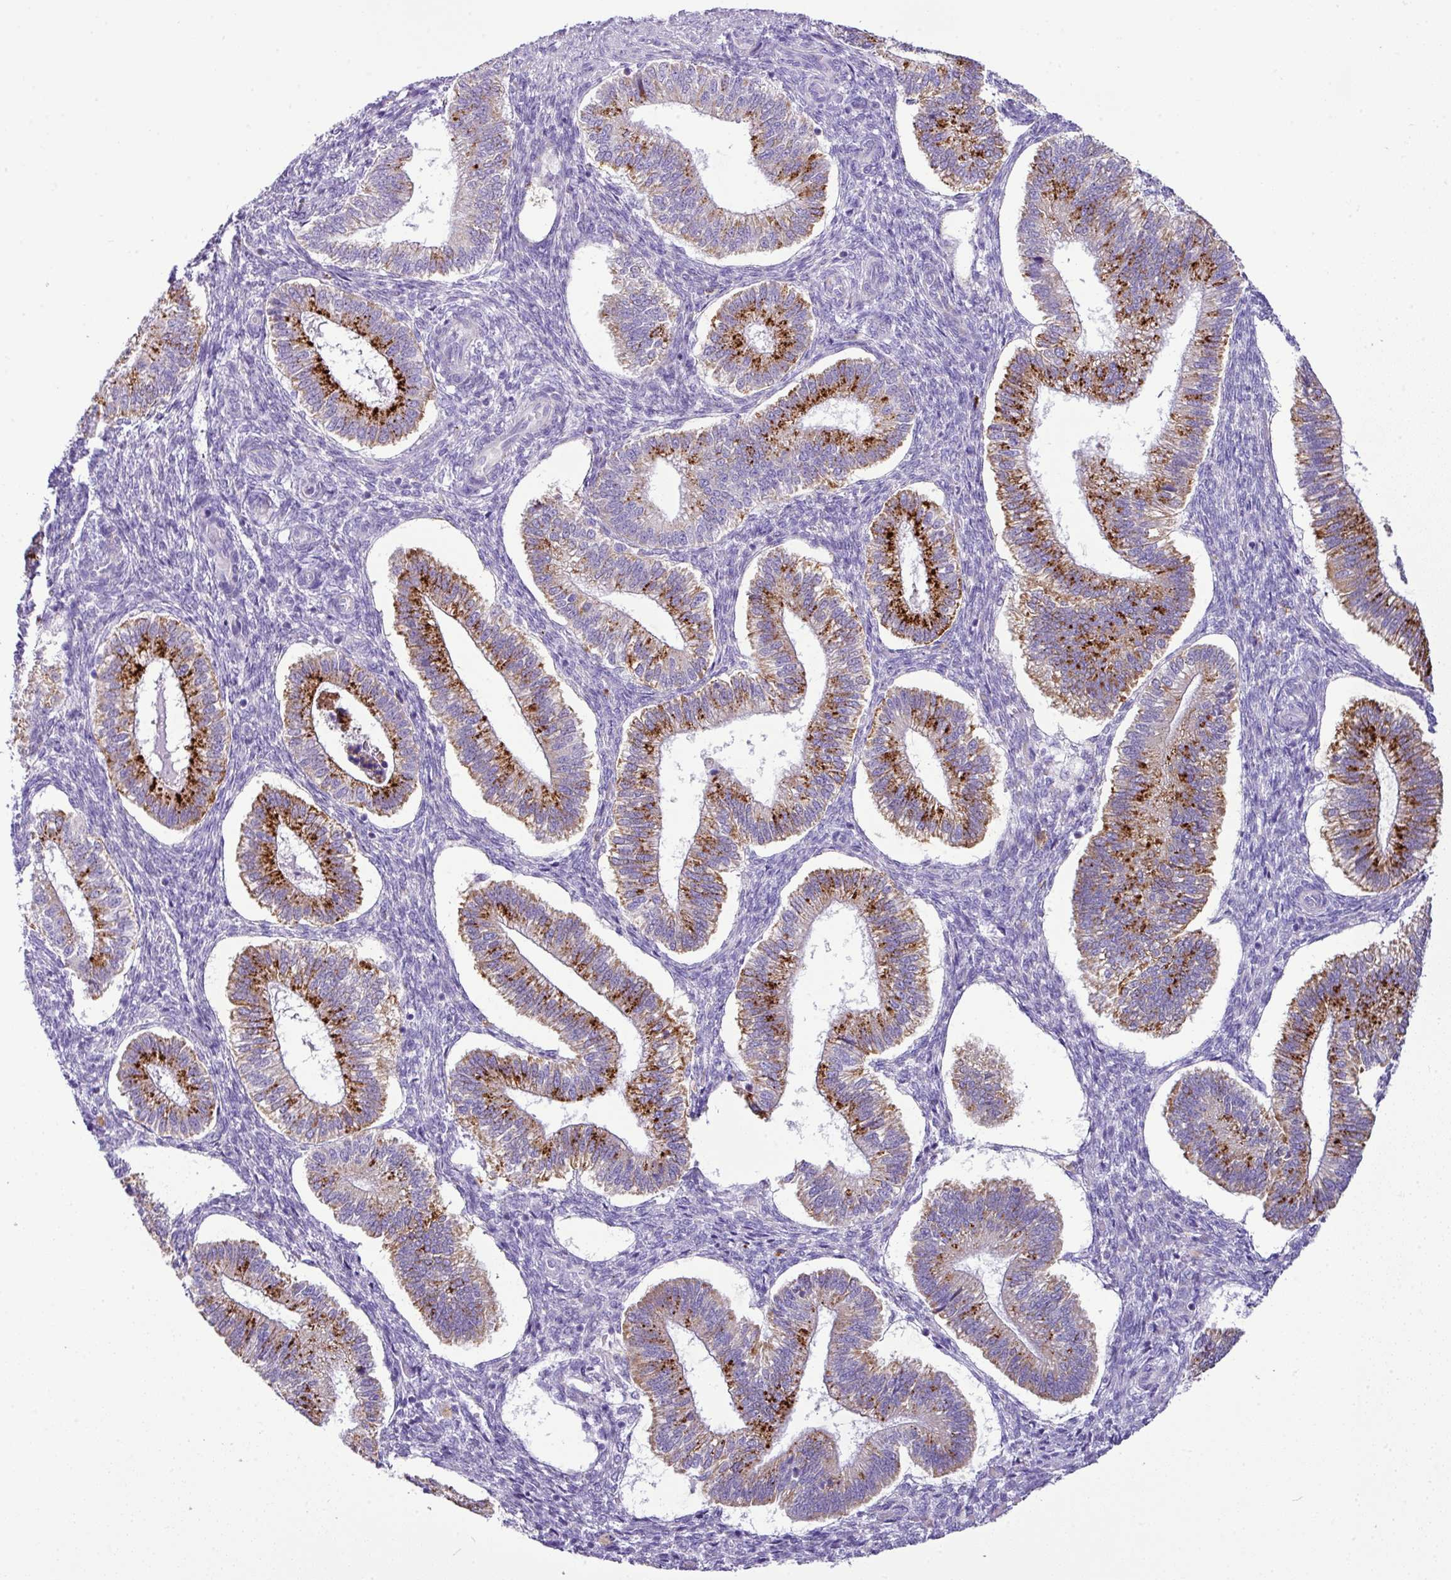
{"staining": {"intensity": "negative", "quantity": "none", "location": "none"}, "tissue": "endometrium", "cell_type": "Cells in endometrial stroma", "image_type": "normal", "snomed": [{"axis": "morphology", "description": "Normal tissue, NOS"}, {"axis": "topography", "description": "Endometrium"}], "caption": "Immunohistochemistry (IHC) photomicrograph of unremarkable endometrium stained for a protein (brown), which displays no expression in cells in endometrial stroma. The staining was performed using DAB (3,3'-diaminobenzidine) to visualize the protein expression in brown, while the nuclei were stained in blue with hematoxylin (Magnification: 20x).", "gene": "PGAP4", "patient": {"sex": "female", "age": 25}}